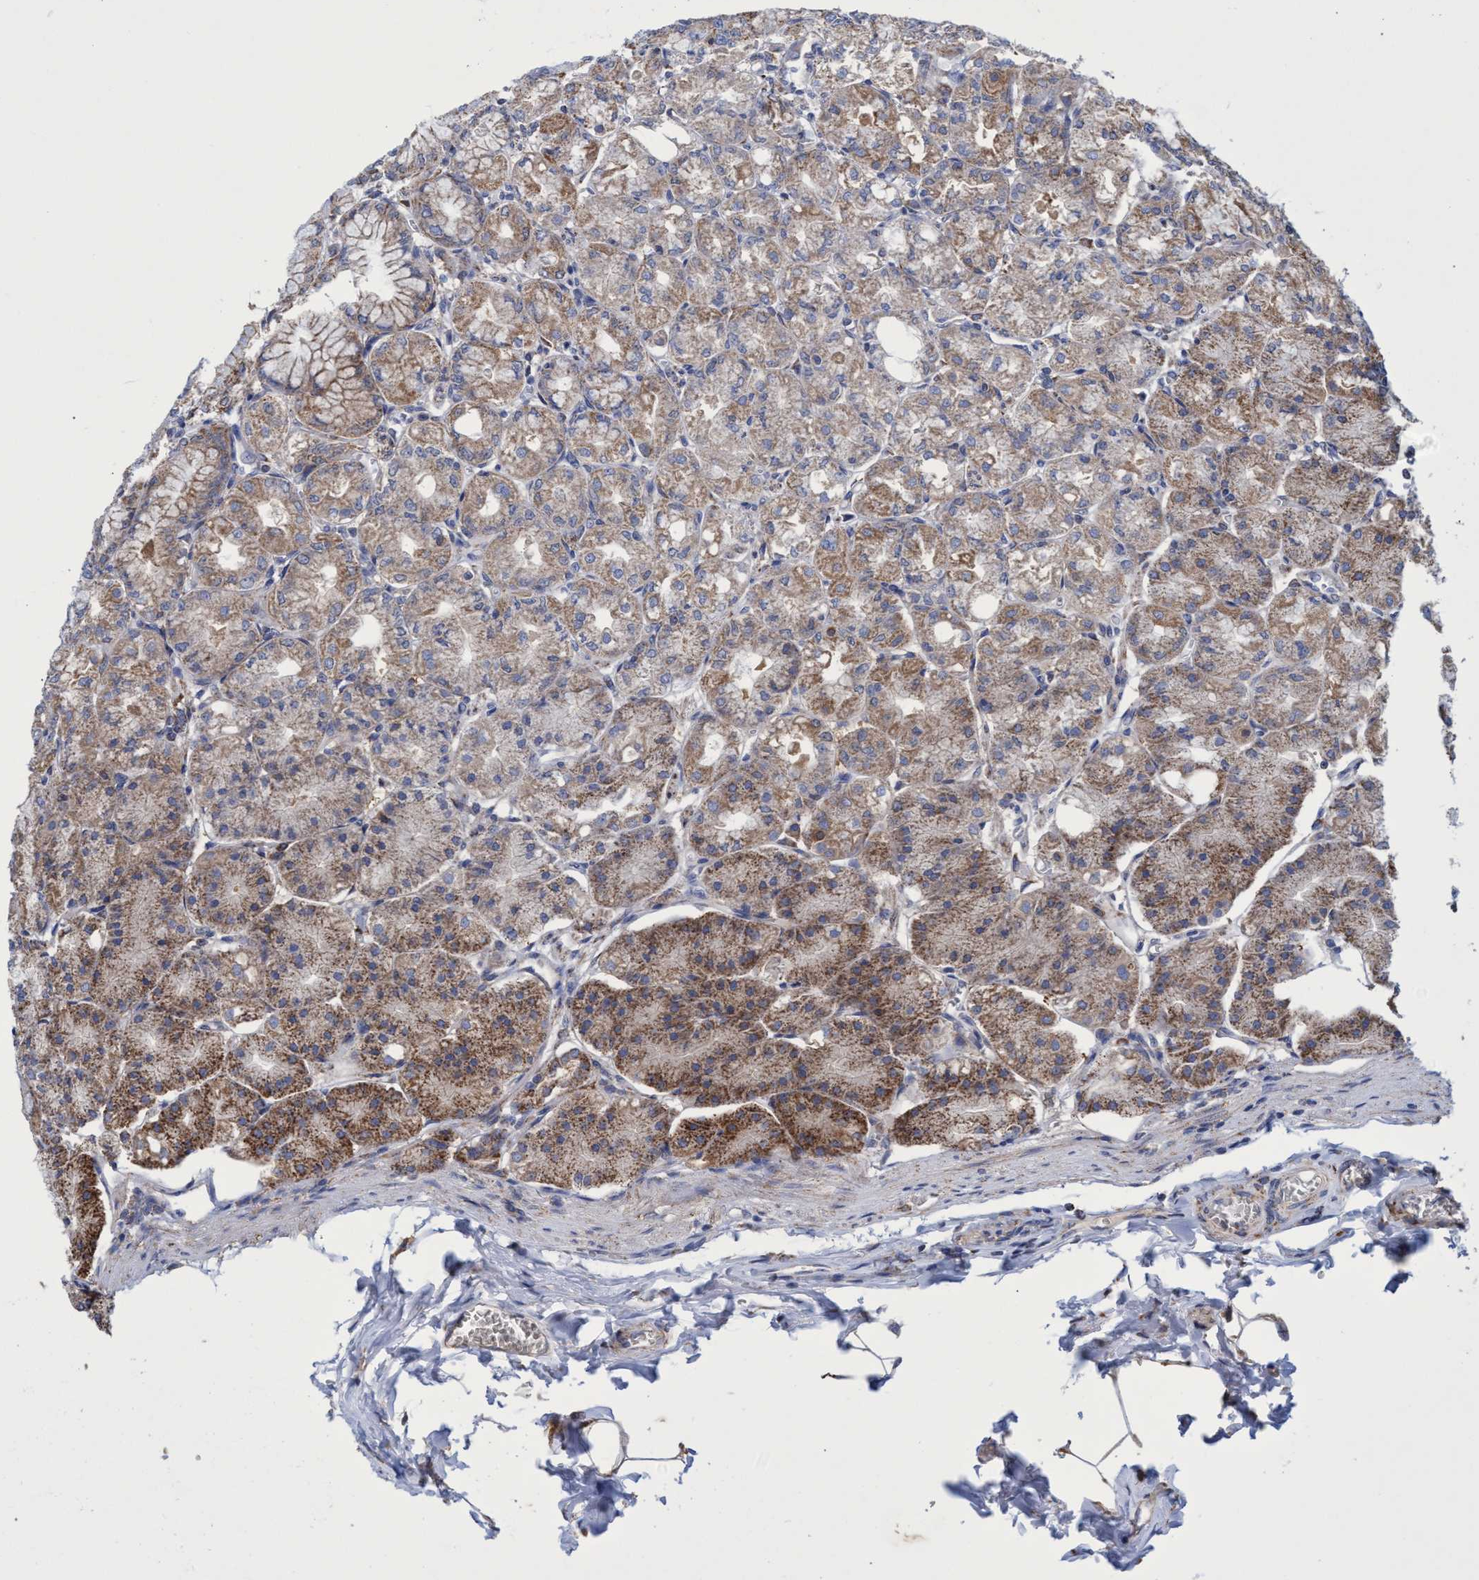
{"staining": {"intensity": "strong", "quantity": ">75%", "location": "cytoplasmic/membranous"}, "tissue": "stomach", "cell_type": "Glandular cells", "image_type": "normal", "snomed": [{"axis": "morphology", "description": "Normal tissue, NOS"}, {"axis": "topography", "description": "Stomach, lower"}], "caption": "DAB (3,3'-diaminobenzidine) immunohistochemical staining of unremarkable human stomach shows strong cytoplasmic/membranous protein staining in about >75% of glandular cells.", "gene": "CRYZ", "patient": {"sex": "male", "age": 71}}